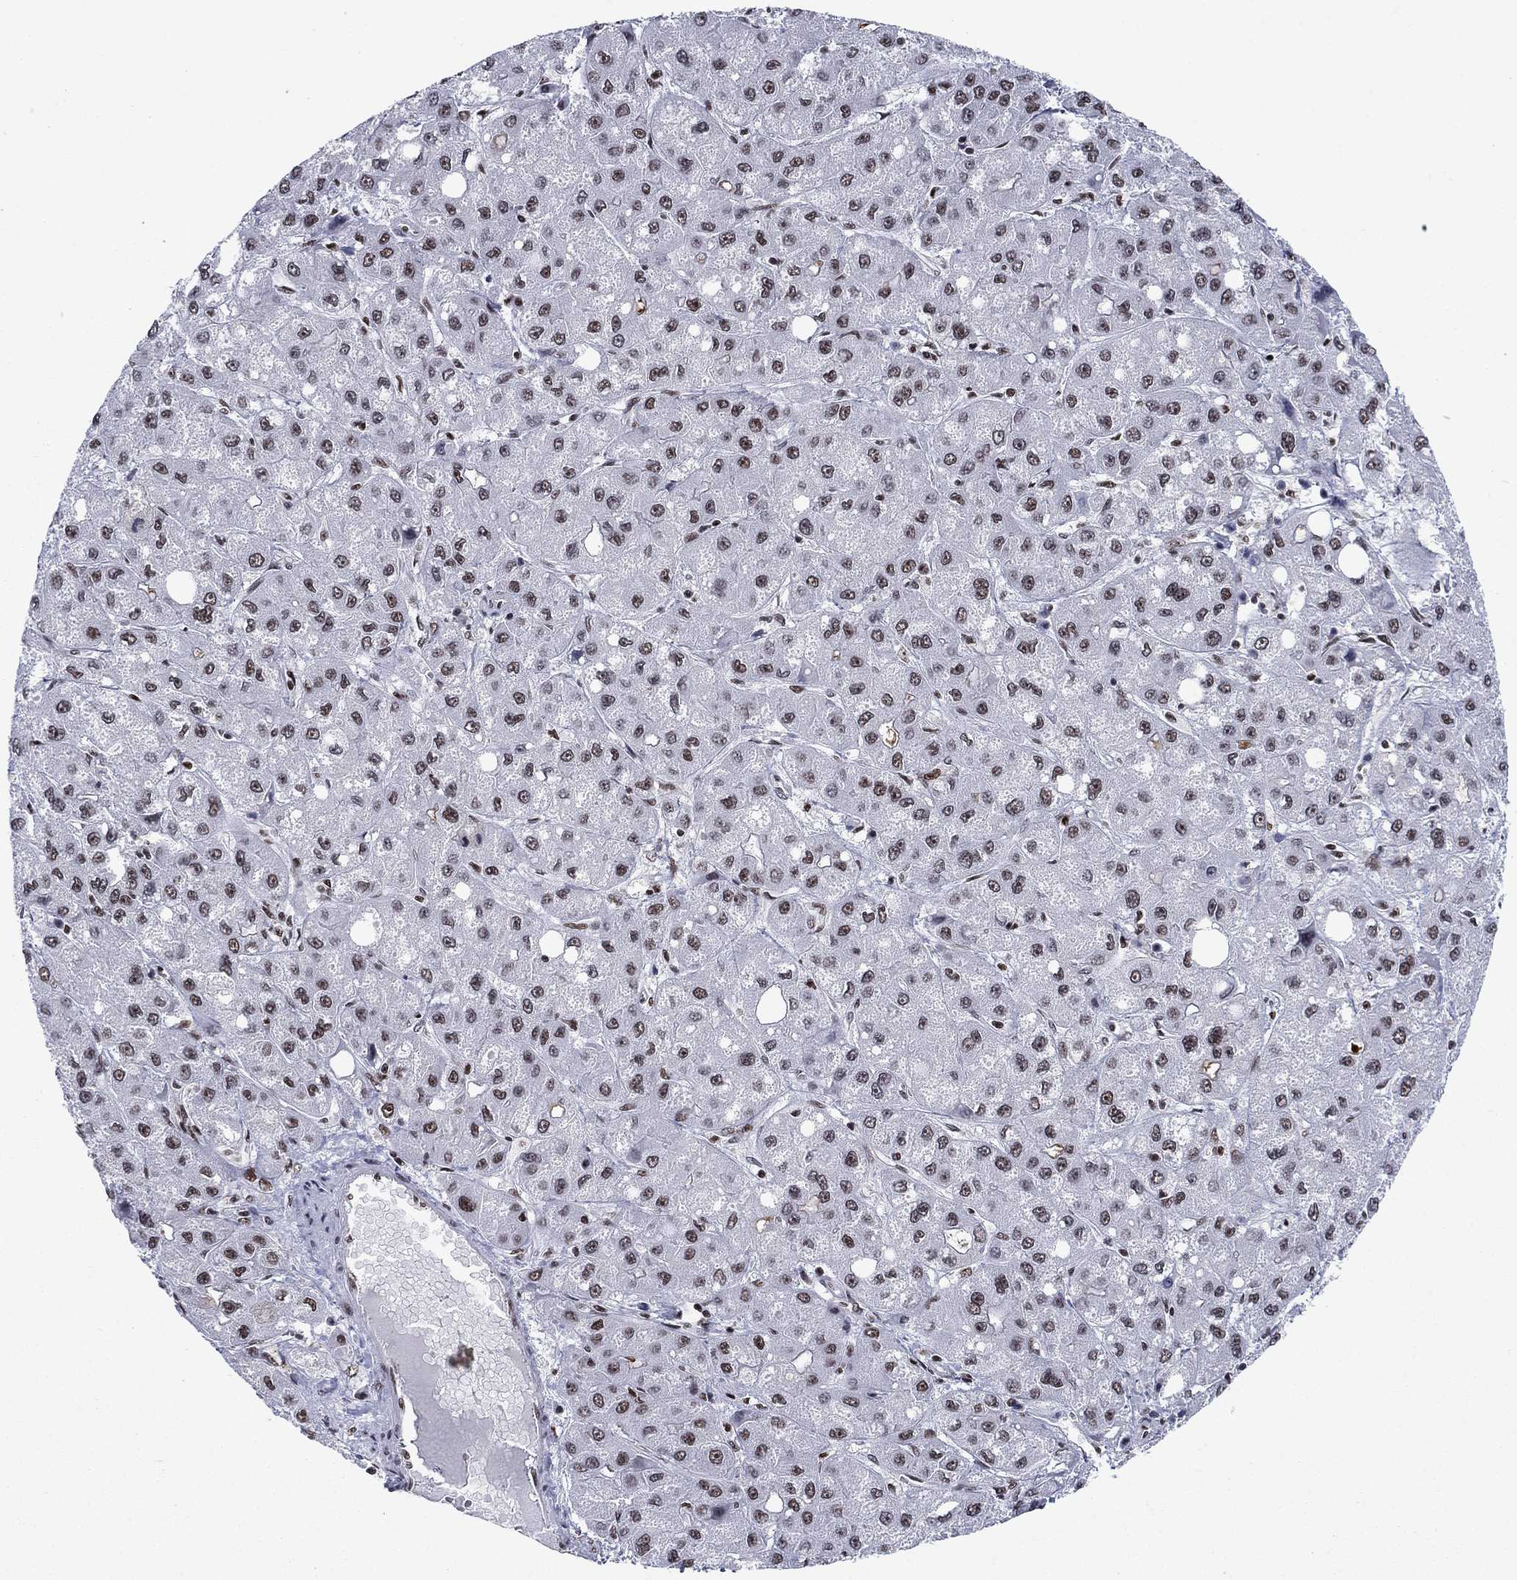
{"staining": {"intensity": "strong", "quantity": "<25%", "location": "nuclear"}, "tissue": "liver cancer", "cell_type": "Tumor cells", "image_type": "cancer", "snomed": [{"axis": "morphology", "description": "Carcinoma, Hepatocellular, NOS"}, {"axis": "topography", "description": "Liver"}], "caption": "An immunohistochemistry photomicrograph of tumor tissue is shown. Protein staining in brown labels strong nuclear positivity in liver cancer (hepatocellular carcinoma) within tumor cells.", "gene": "RPRD1B", "patient": {"sex": "male", "age": 73}}